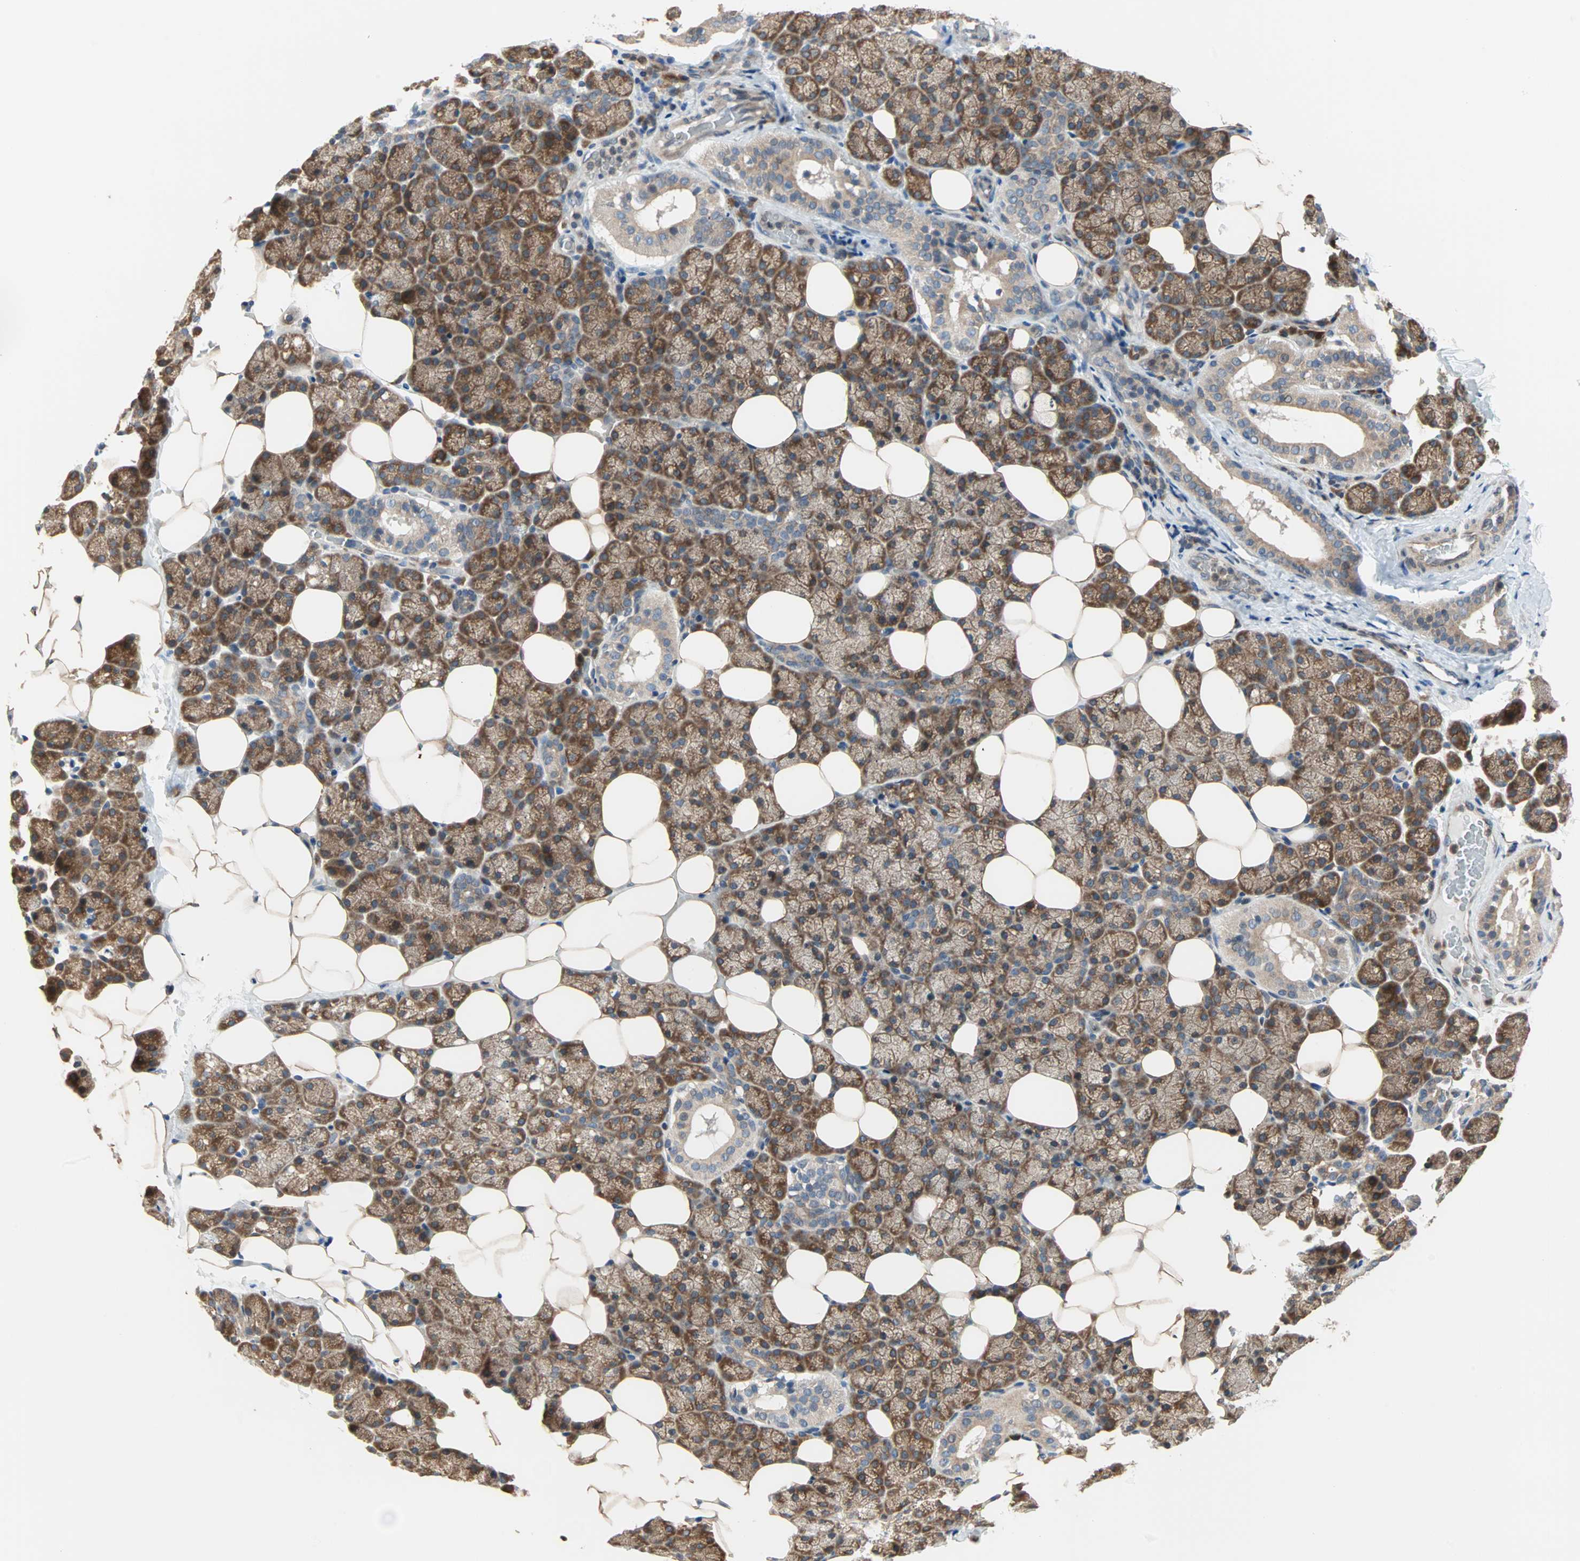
{"staining": {"intensity": "strong", "quantity": "25%-75%", "location": "cytoplasmic/membranous"}, "tissue": "salivary gland", "cell_type": "Glandular cells", "image_type": "normal", "snomed": [{"axis": "morphology", "description": "Normal tissue, NOS"}, {"axis": "topography", "description": "Lymph node"}, {"axis": "topography", "description": "Salivary gland"}], "caption": "Immunohistochemistry staining of benign salivary gland, which displays high levels of strong cytoplasmic/membranous staining in about 25%-75% of glandular cells indicating strong cytoplasmic/membranous protein staining. The staining was performed using DAB (brown) for protein detection and nuclei were counterstained in hematoxylin (blue).", "gene": "SAR1A", "patient": {"sex": "male", "age": 8}}